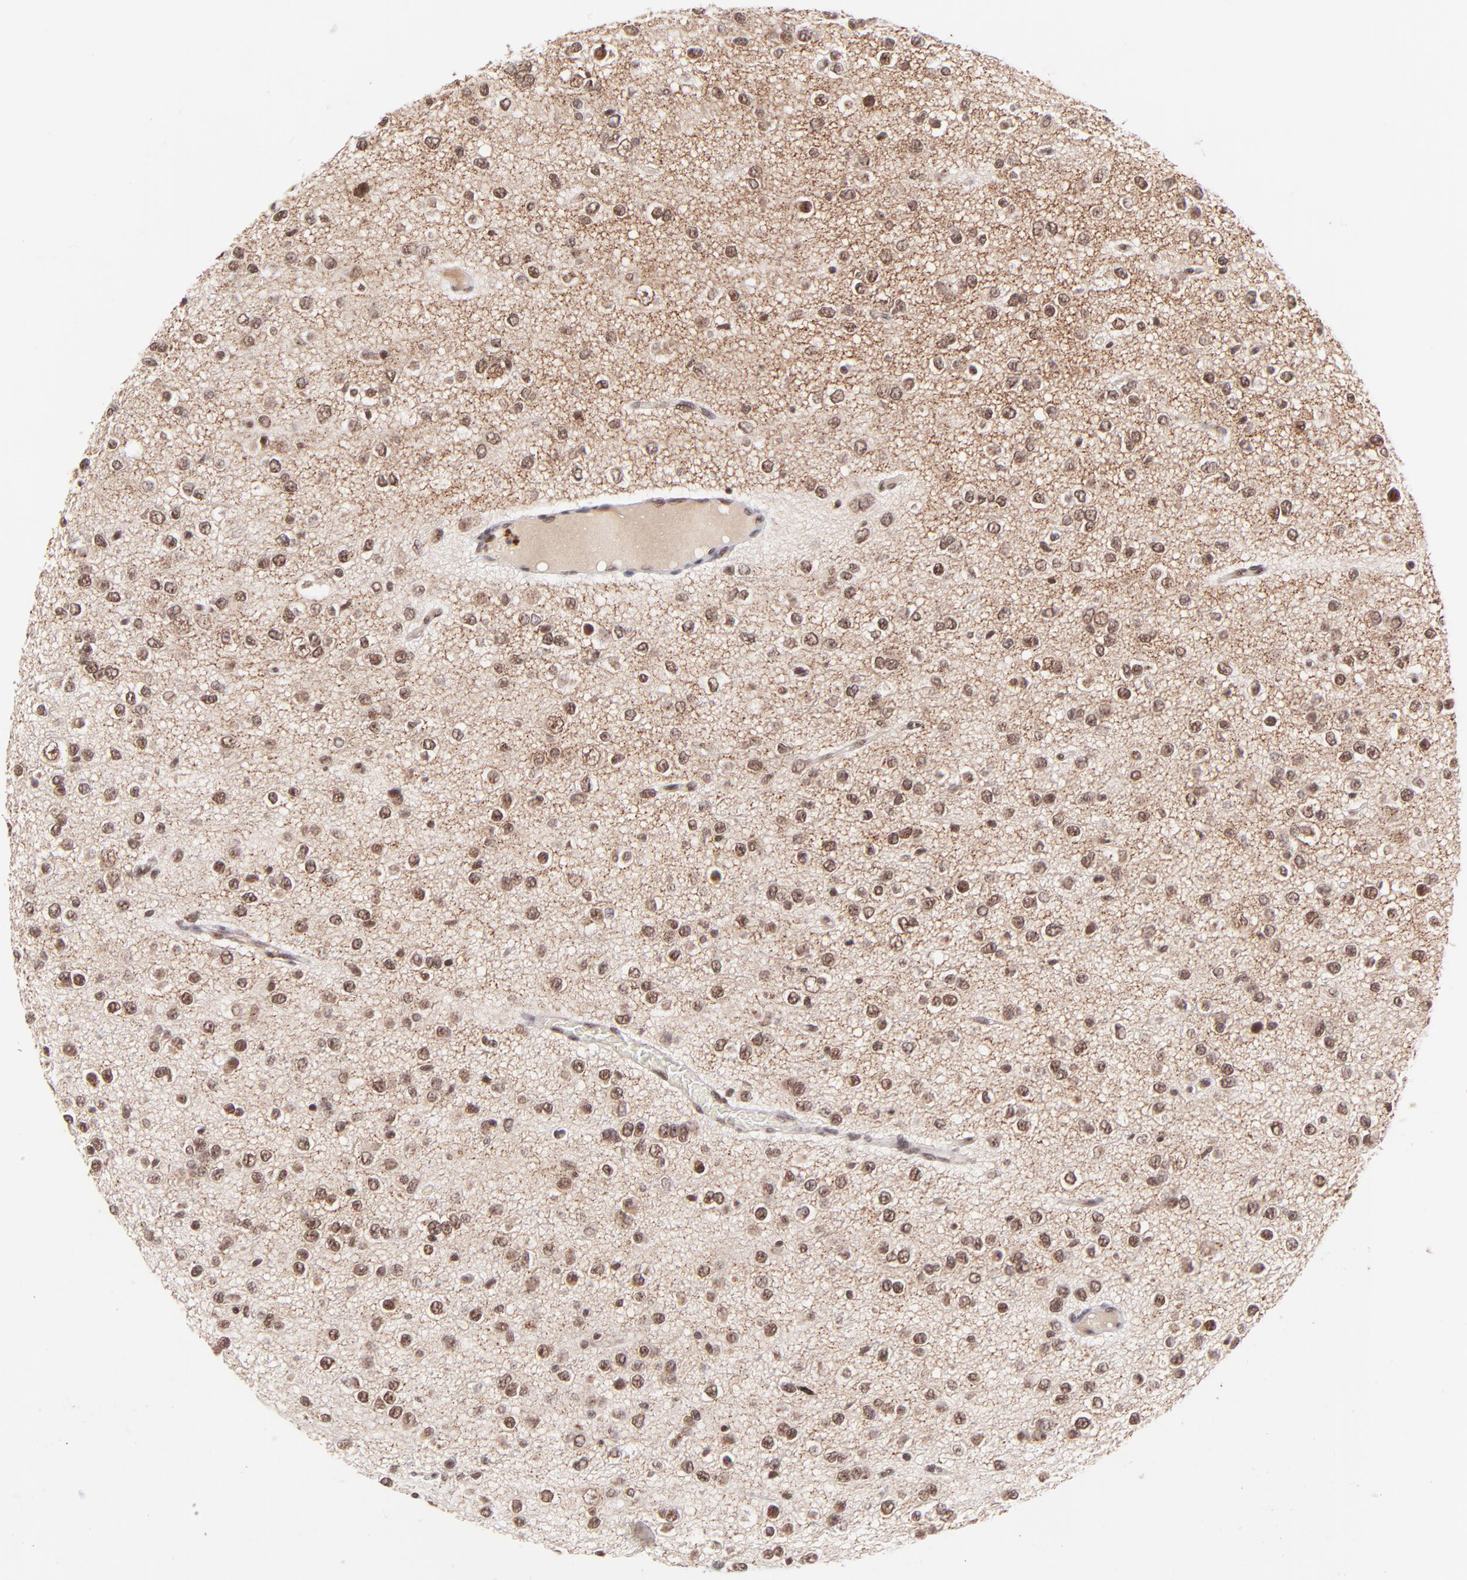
{"staining": {"intensity": "moderate", "quantity": ">75%", "location": "nuclear"}, "tissue": "glioma", "cell_type": "Tumor cells", "image_type": "cancer", "snomed": [{"axis": "morphology", "description": "Glioma, malignant, Low grade"}, {"axis": "topography", "description": "Brain"}], "caption": "This image exhibits IHC staining of glioma, with medium moderate nuclear staining in about >75% of tumor cells.", "gene": "MED12", "patient": {"sex": "male", "age": 42}}